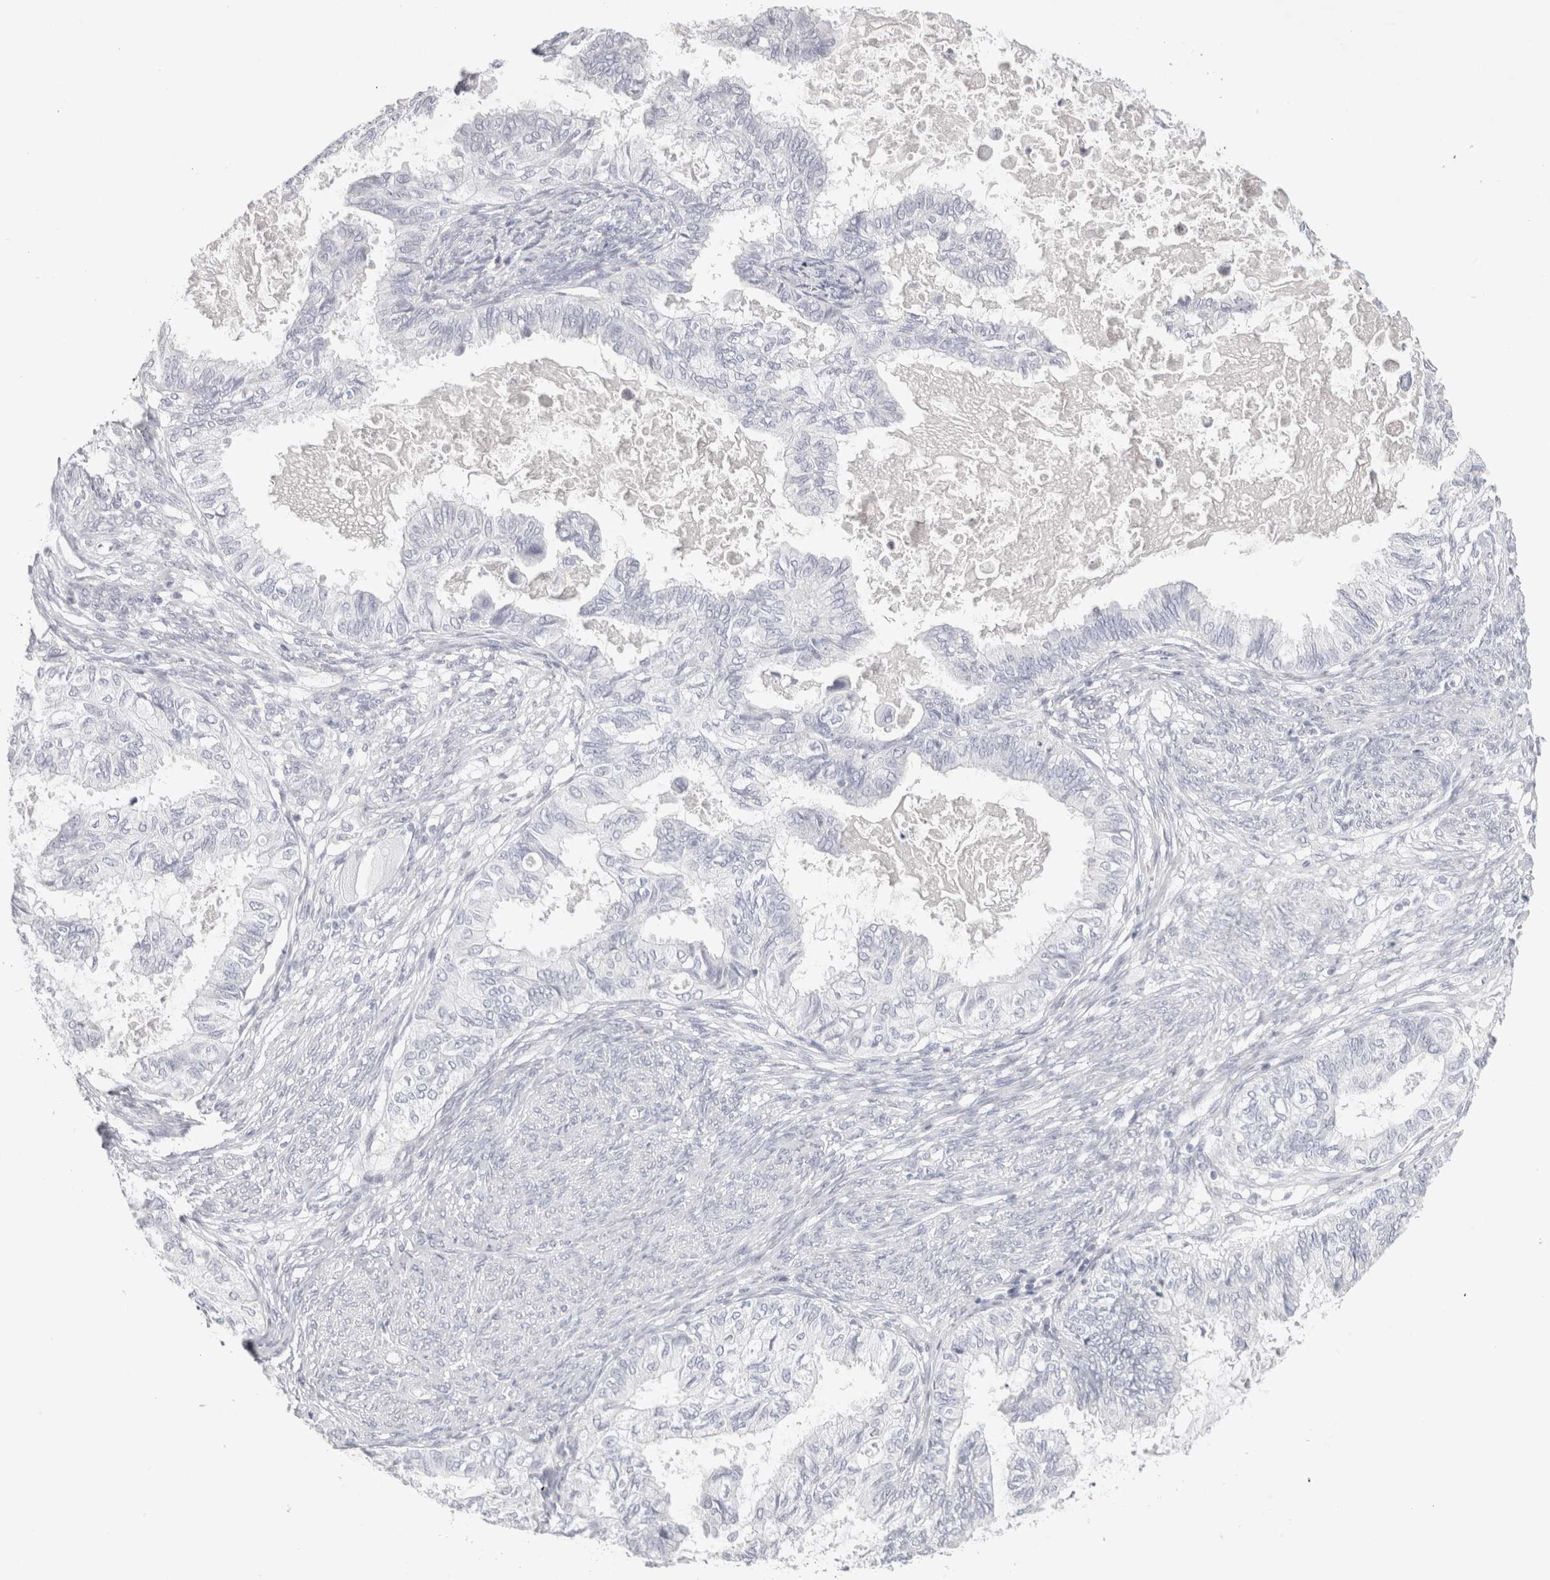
{"staining": {"intensity": "negative", "quantity": "none", "location": "none"}, "tissue": "cervical cancer", "cell_type": "Tumor cells", "image_type": "cancer", "snomed": [{"axis": "morphology", "description": "Normal tissue, NOS"}, {"axis": "morphology", "description": "Adenocarcinoma, NOS"}, {"axis": "topography", "description": "Cervix"}, {"axis": "topography", "description": "Endometrium"}], "caption": "A high-resolution photomicrograph shows IHC staining of cervical cancer, which demonstrates no significant positivity in tumor cells.", "gene": "GARIN1A", "patient": {"sex": "female", "age": 86}}